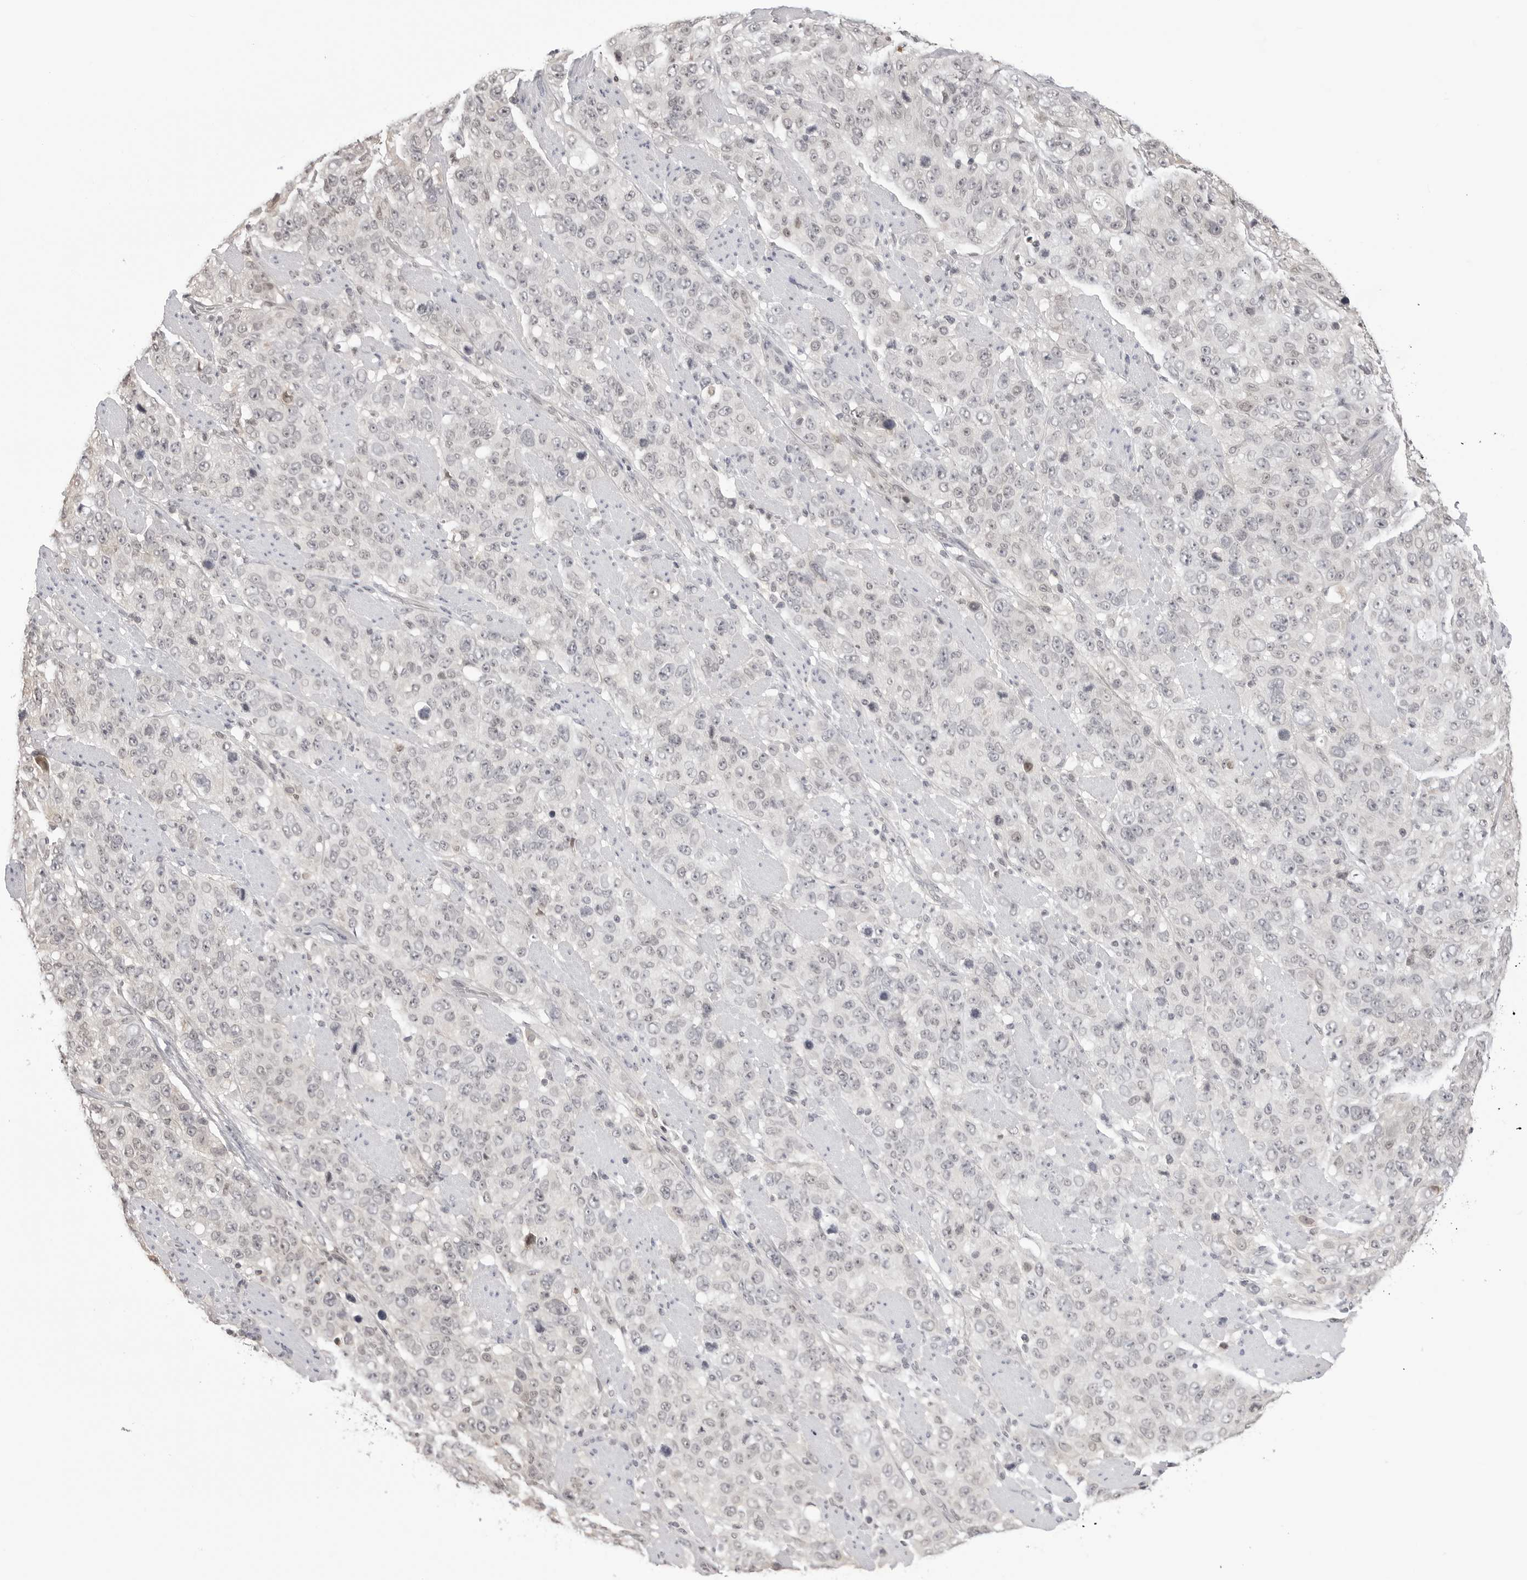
{"staining": {"intensity": "negative", "quantity": "none", "location": "none"}, "tissue": "stomach cancer", "cell_type": "Tumor cells", "image_type": "cancer", "snomed": [{"axis": "morphology", "description": "Adenocarcinoma, NOS"}, {"axis": "topography", "description": "Stomach"}], "caption": "Tumor cells show no significant staining in stomach cancer (adenocarcinoma).", "gene": "YWHAG", "patient": {"sex": "male", "age": 48}}